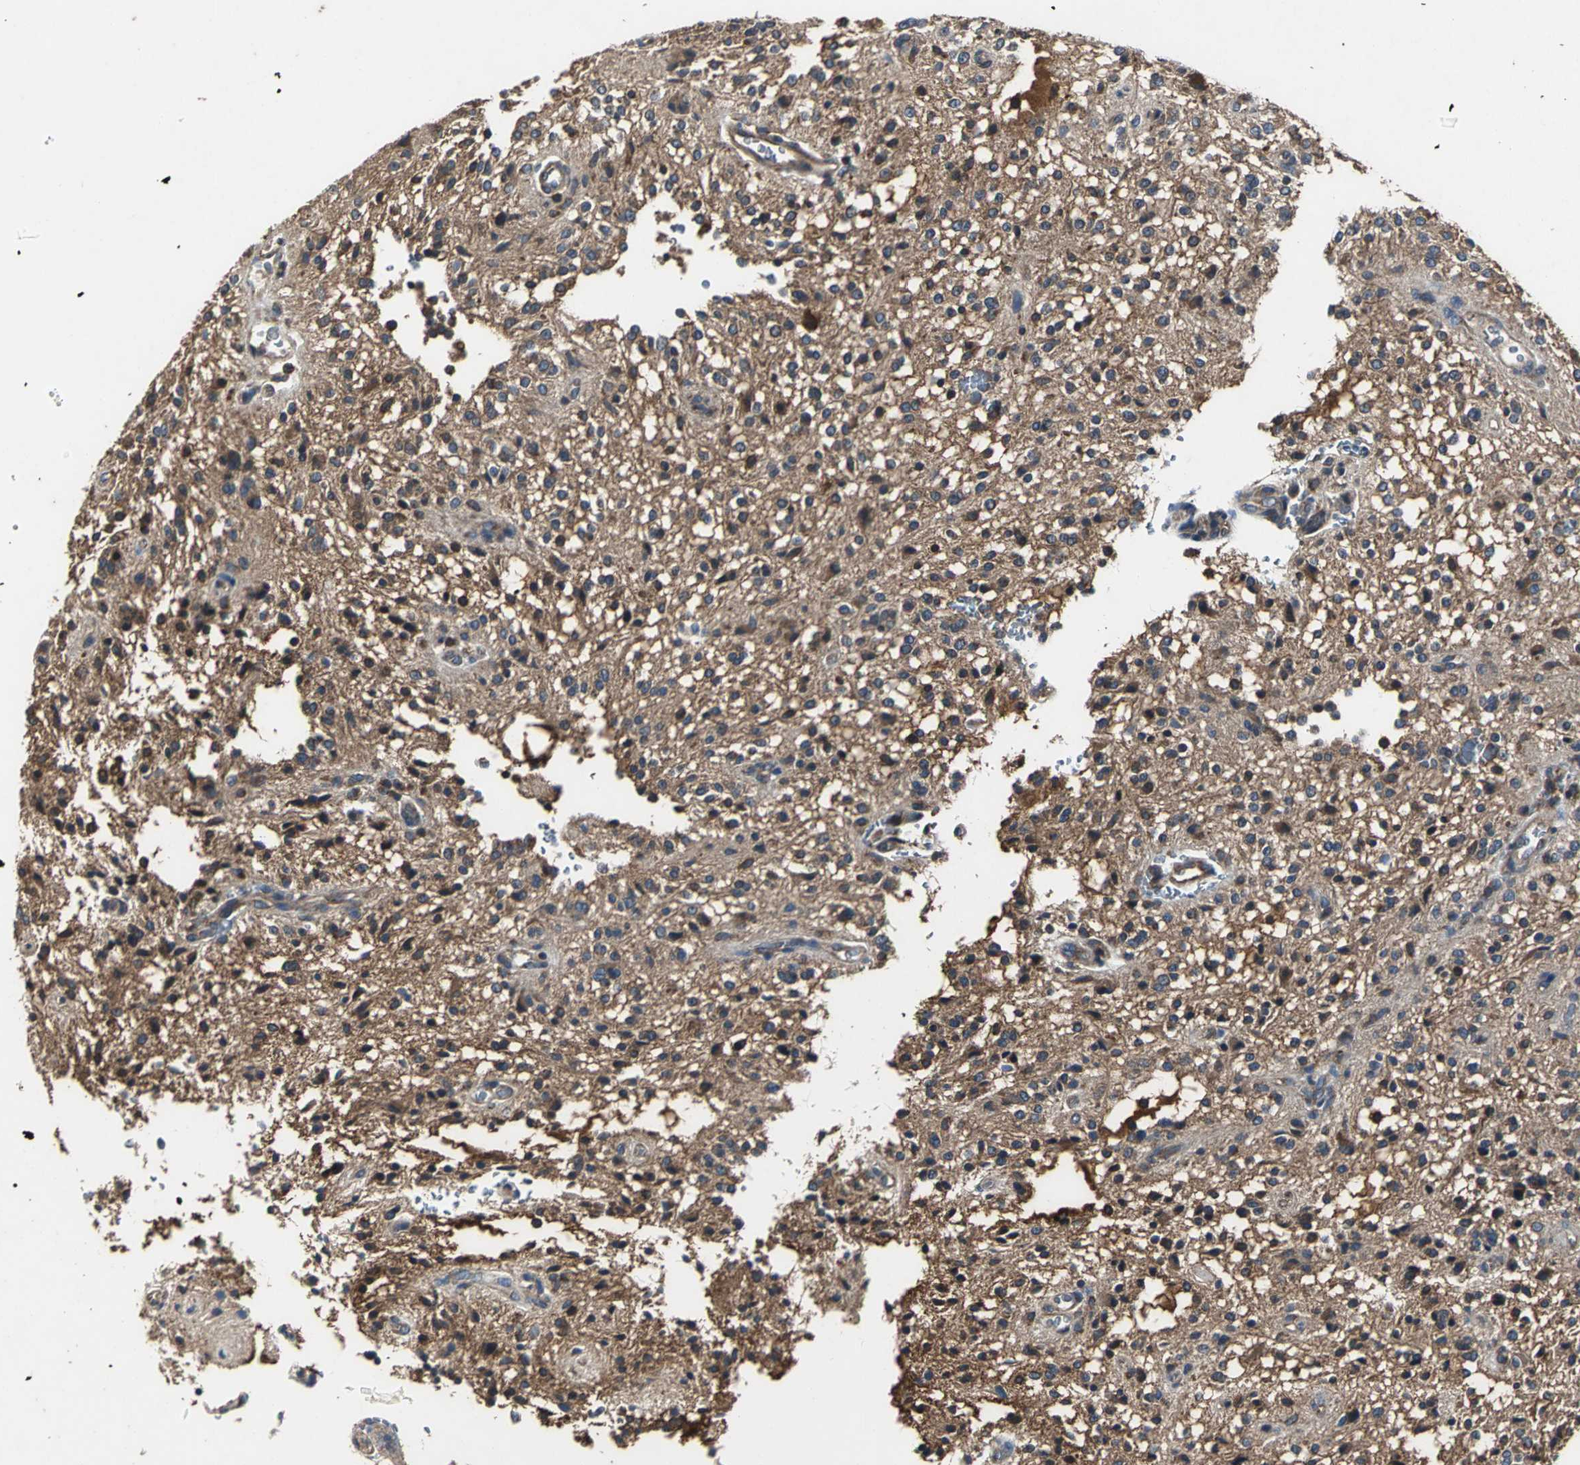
{"staining": {"intensity": "moderate", "quantity": ">75%", "location": "cytoplasmic/membranous"}, "tissue": "glioma", "cell_type": "Tumor cells", "image_type": "cancer", "snomed": [{"axis": "morphology", "description": "Glioma, malignant, NOS"}, {"axis": "topography", "description": "Cerebellum"}], "caption": "Glioma stained for a protein (brown) exhibits moderate cytoplasmic/membranous positive positivity in about >75% of tumor cells.", "gene": "IRF3", "patient": {"sex": "female", "age": 10}}